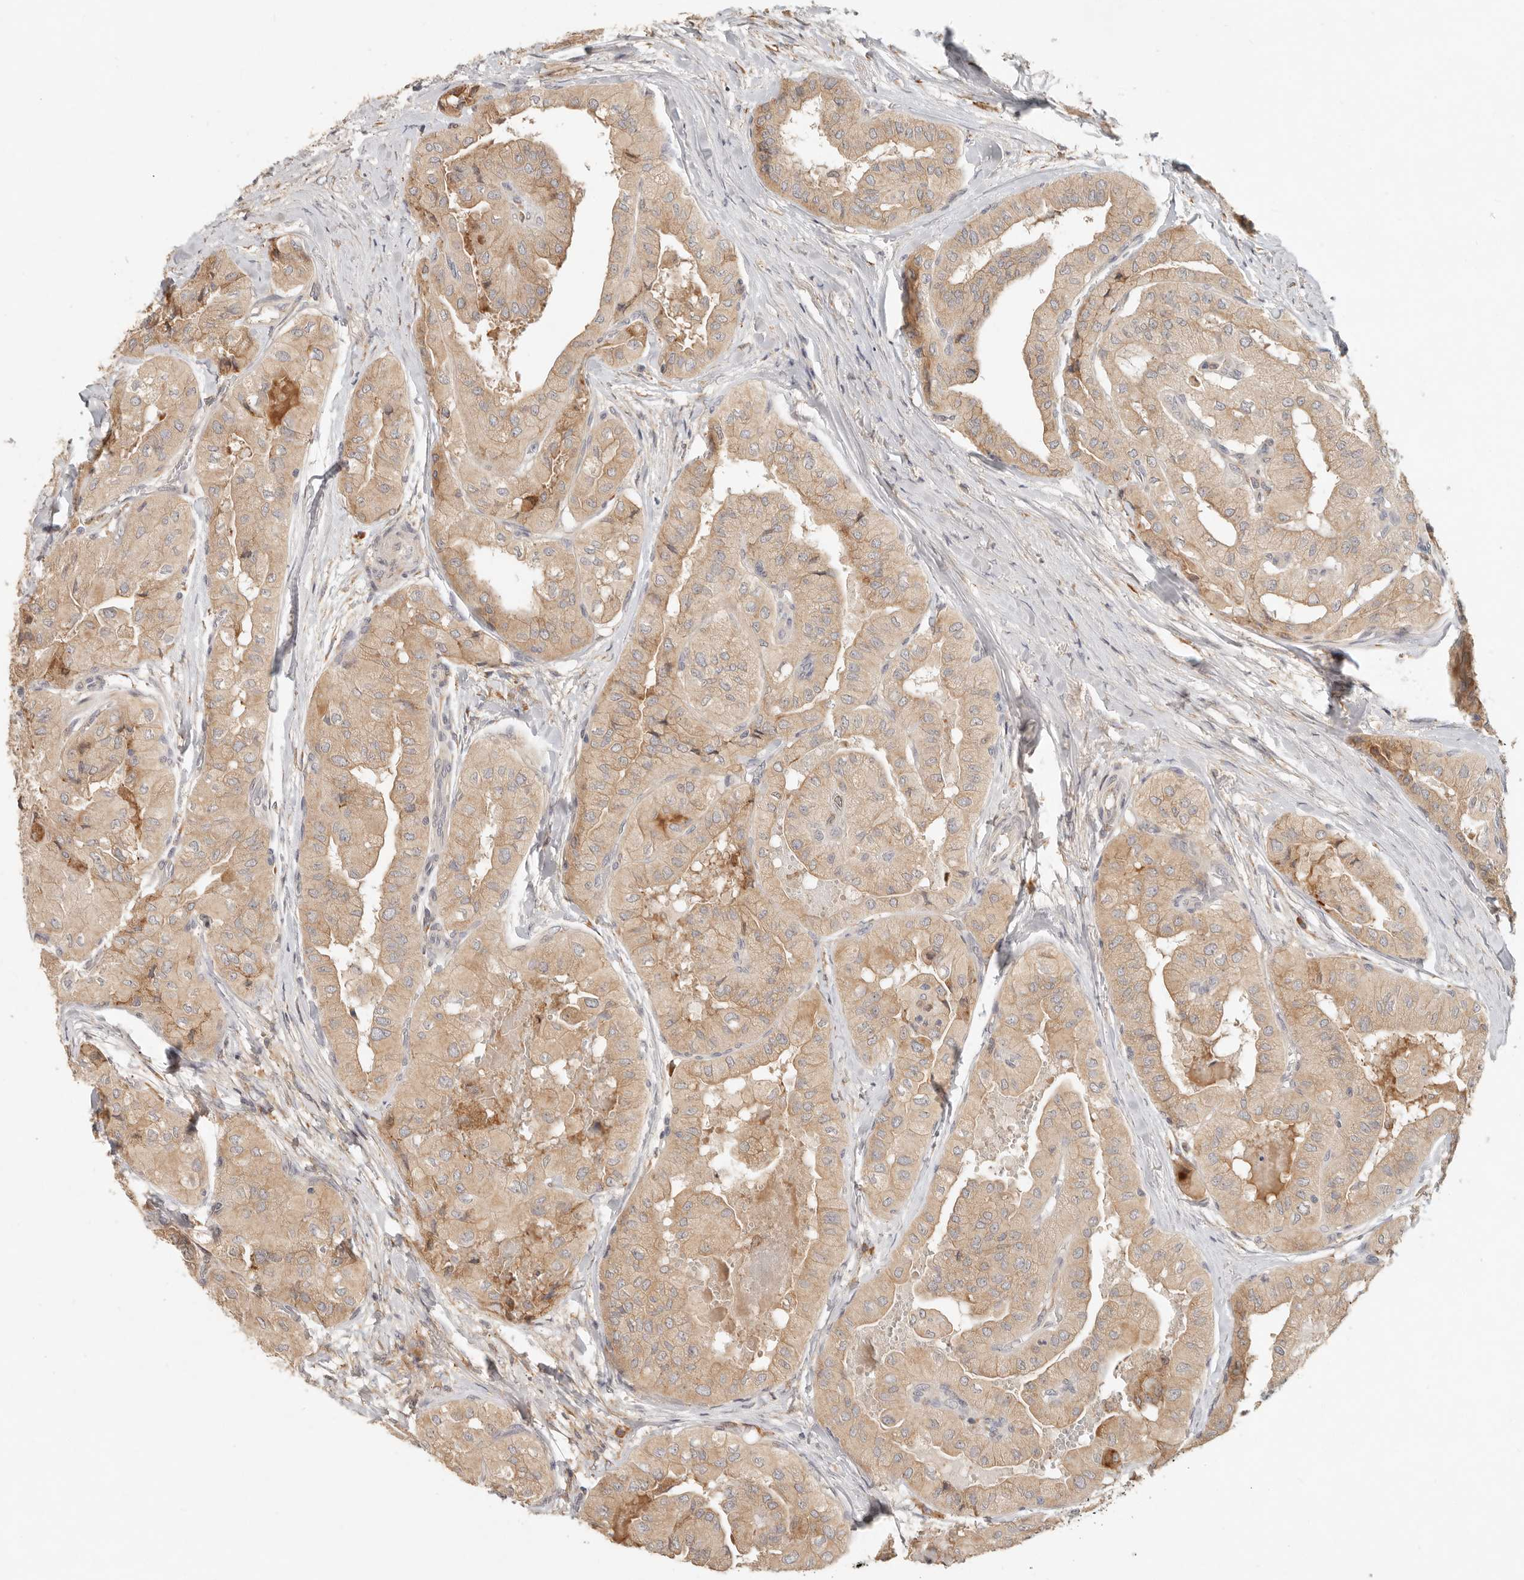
{"staining": {"intensity": "moderate", "quantity": ">75%", "location": "cytoplasmic/membranous"}, "tissue": "thyroid cancer", "cell_type": "Tumor cells", "image_type": "cancer", "snomed": [{"axis": "morphology", "description": "Papillary adenocarcinoma, NOS"}, {"axis": "topography", "description": "Thyroid gland"}], "caption": "This is a micrograph of IHC staining of thyroid papillary adenocarcinoma, which shows moderate expression in the cytoplasmic/membranous of tumor cells.", "gene": "ARHGEF10L", "patient": {"sex": "female", "age": 59}}